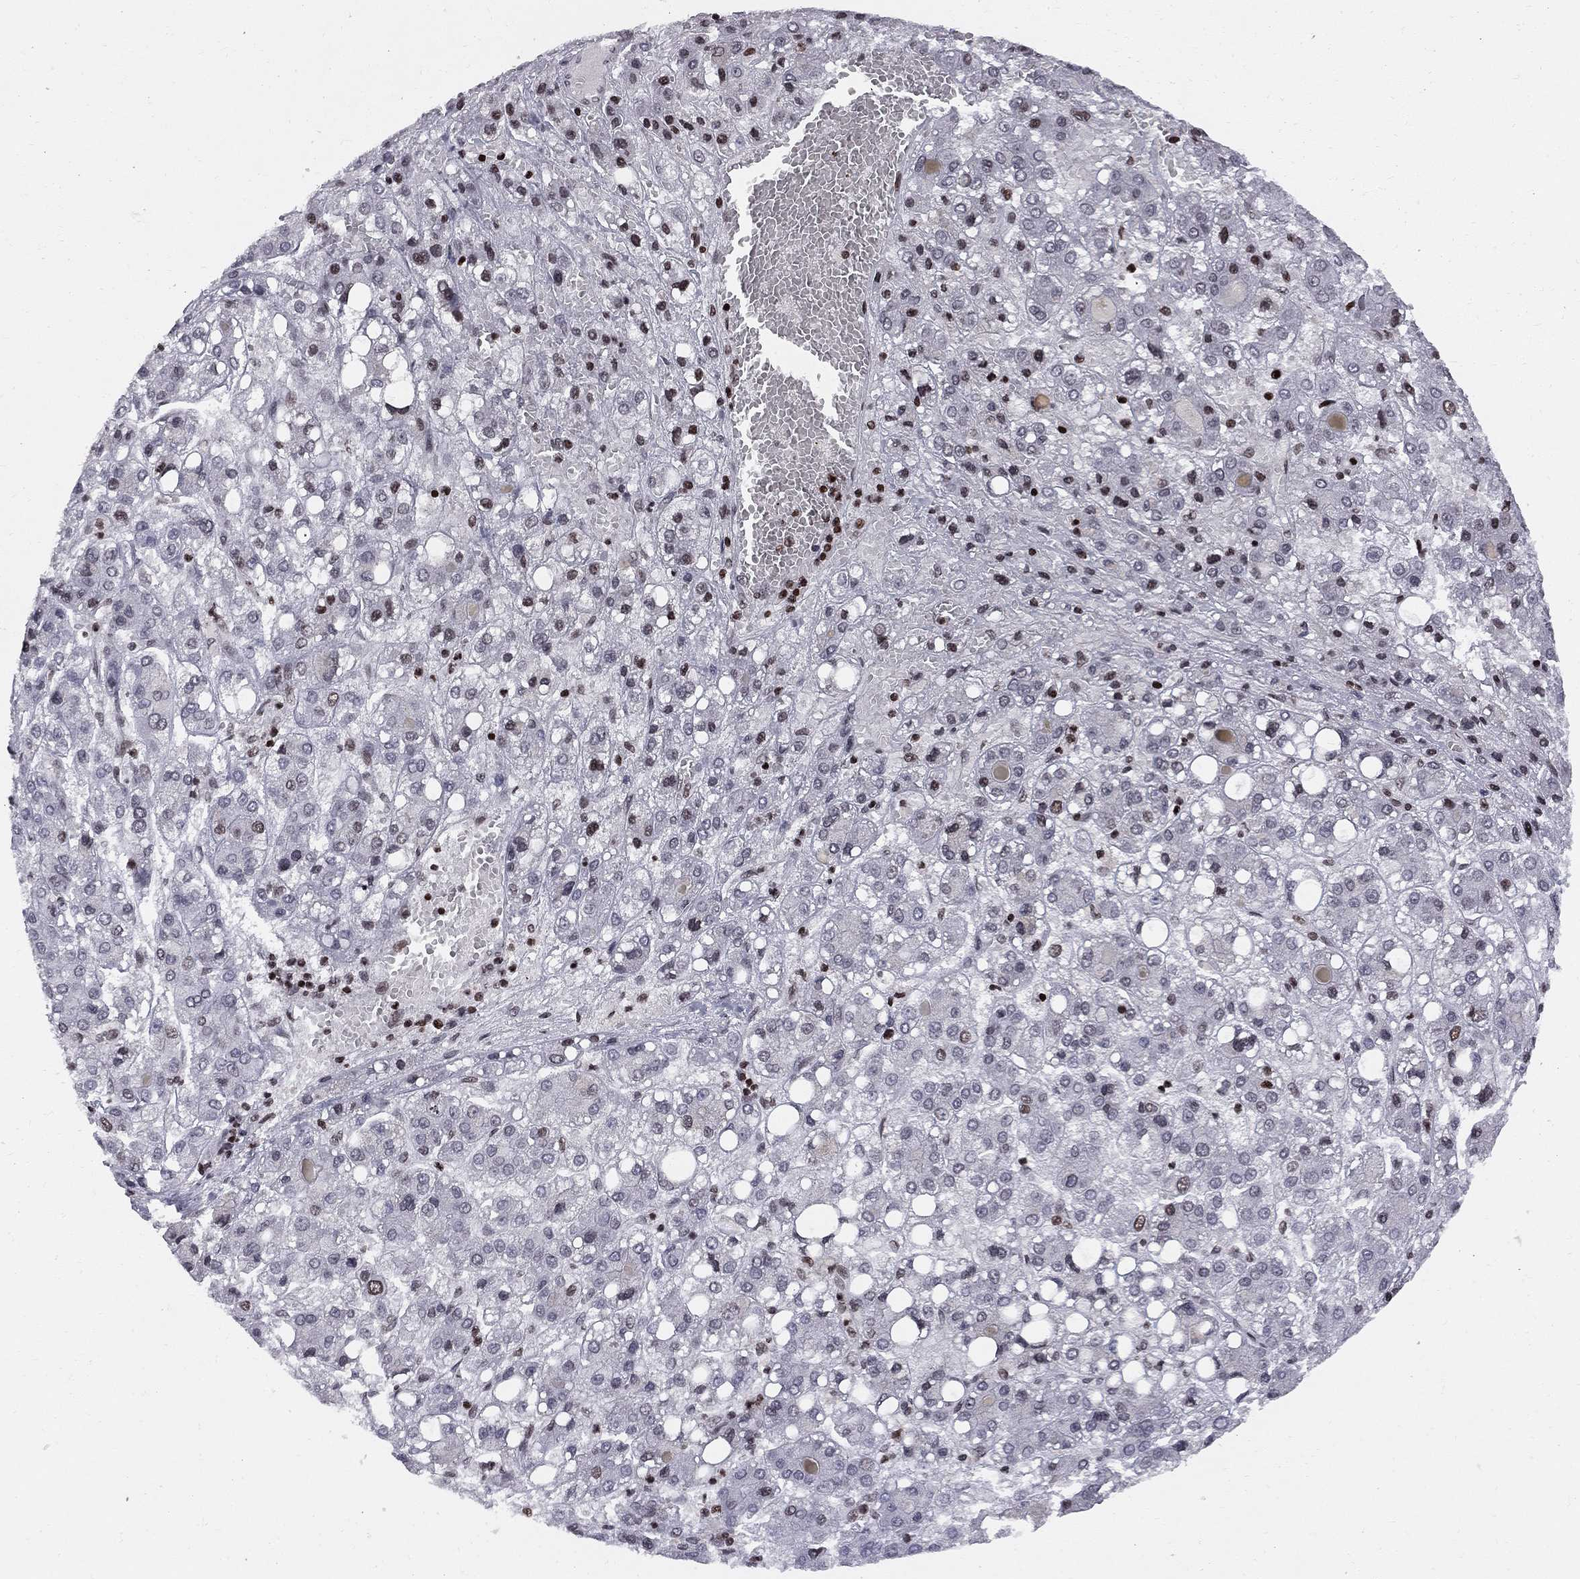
{"staining": {"intensity": "negative", "quantity": "none", "location": "none"}, "tissue": "liver cancer", "cell_type": "Tumor cells", "image_type": "cancer", "snomed": [{"axis": "morphology", "description": "Carcinoma, Hepatocellular, NOS"}, {"axis": "topography", "description": "Liver"}], "caption": "There is no significant positivity in tumor cells of liver hepatocellular carcinoma.", "gene": "RNASEH2C", "patient": {"sex": "male", "age": 73}}